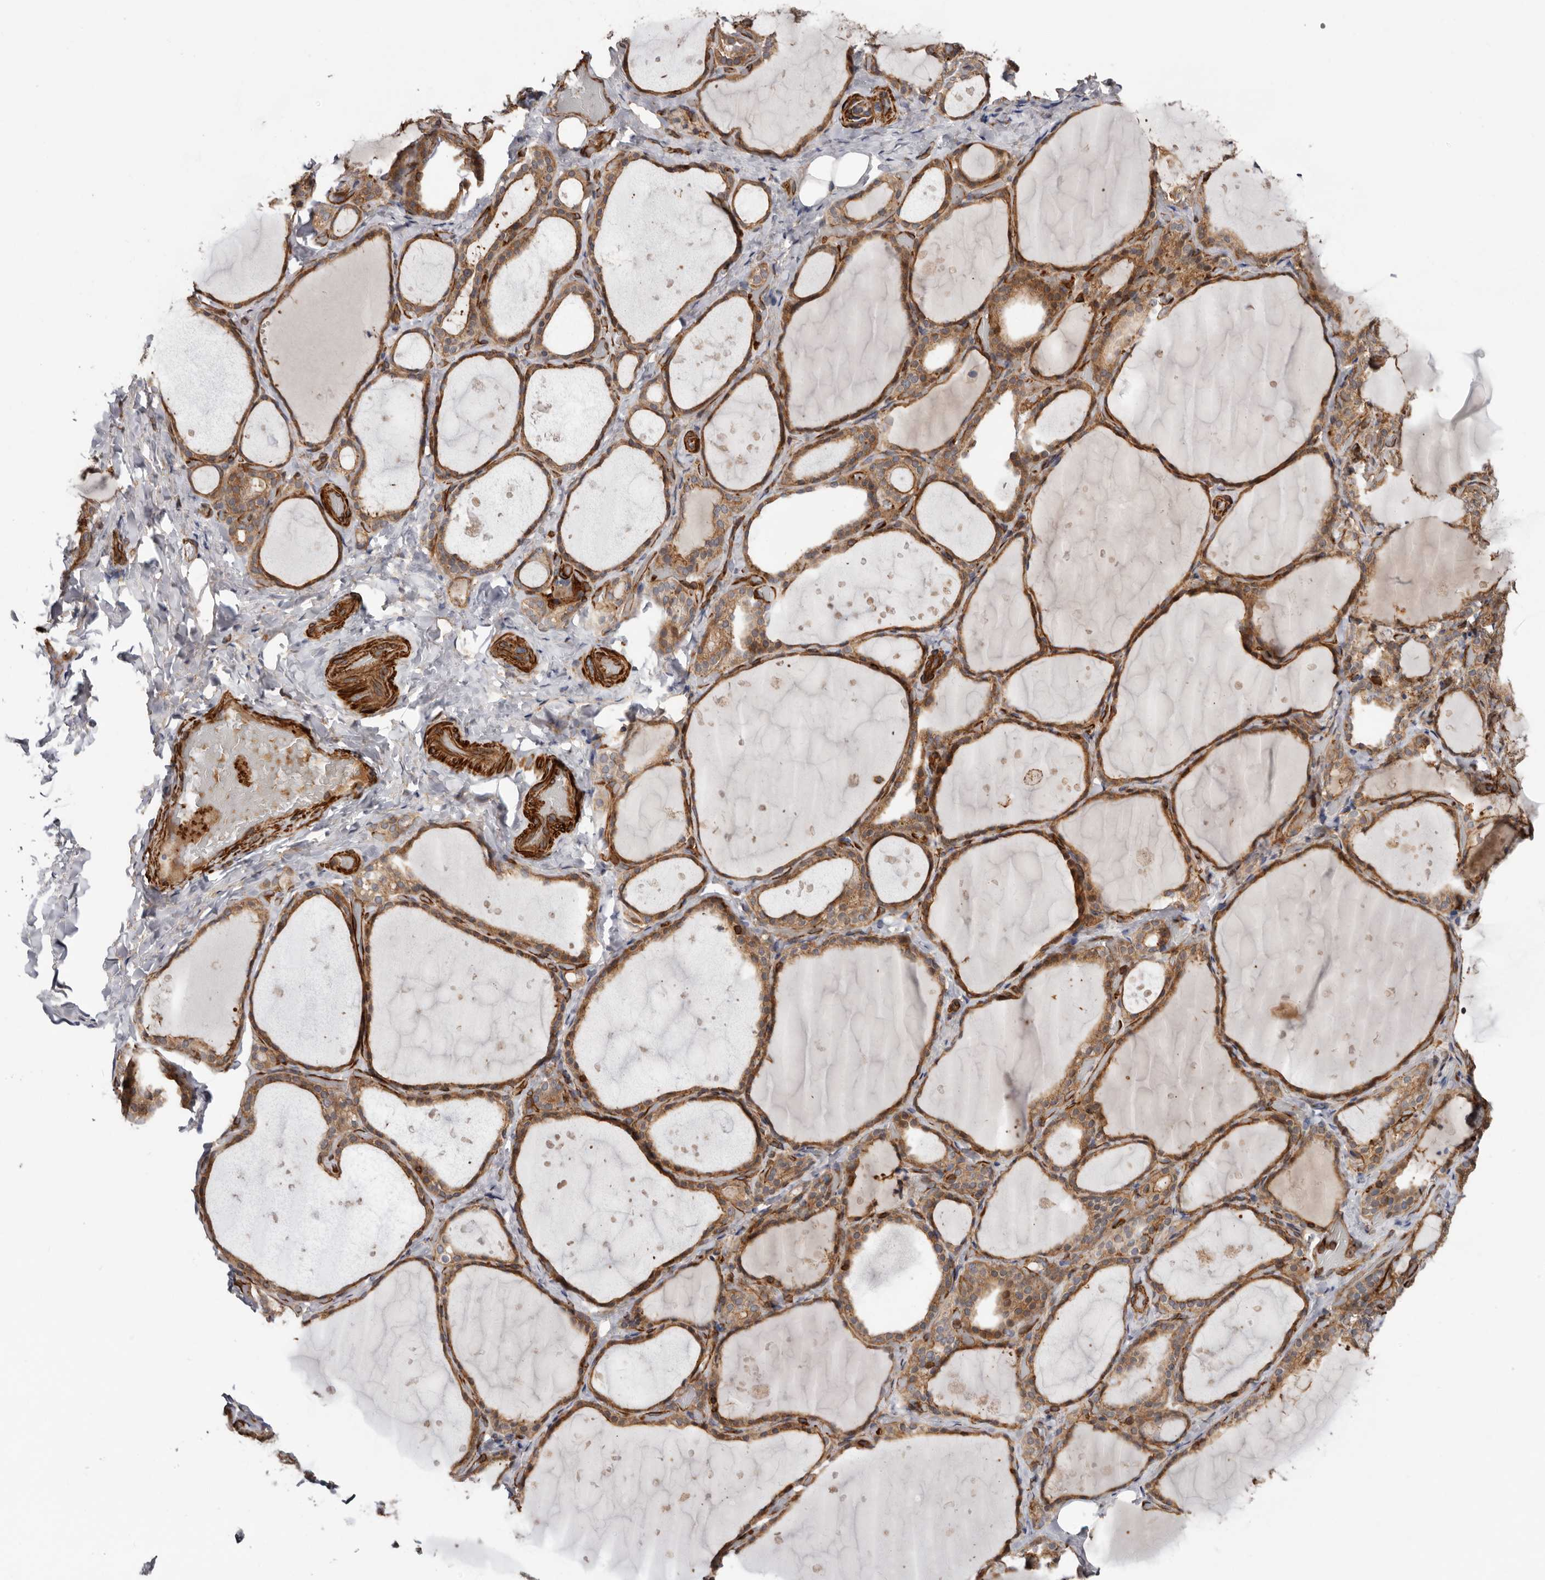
{"staining": {"intensity": "moderate", "quantity": ">75%", "location": "cytoplasmic/membranous"}, "tissue": "thyroid gland", "cell_type": "Glandular cells", "image_type": "normal", "snomed": [{"axis": "morphology", "description": "Normal tissue, NOS"}, {"axis": "topography", "description": "Thyroid gland"}], "caption": "A medium amount of moderate cytoplasmic/membranous expression is identified in about >75% of glandular cells in benign thyroid gland.", "gene": "TMC7", "patient": {"sex": "female", "age": 44}}